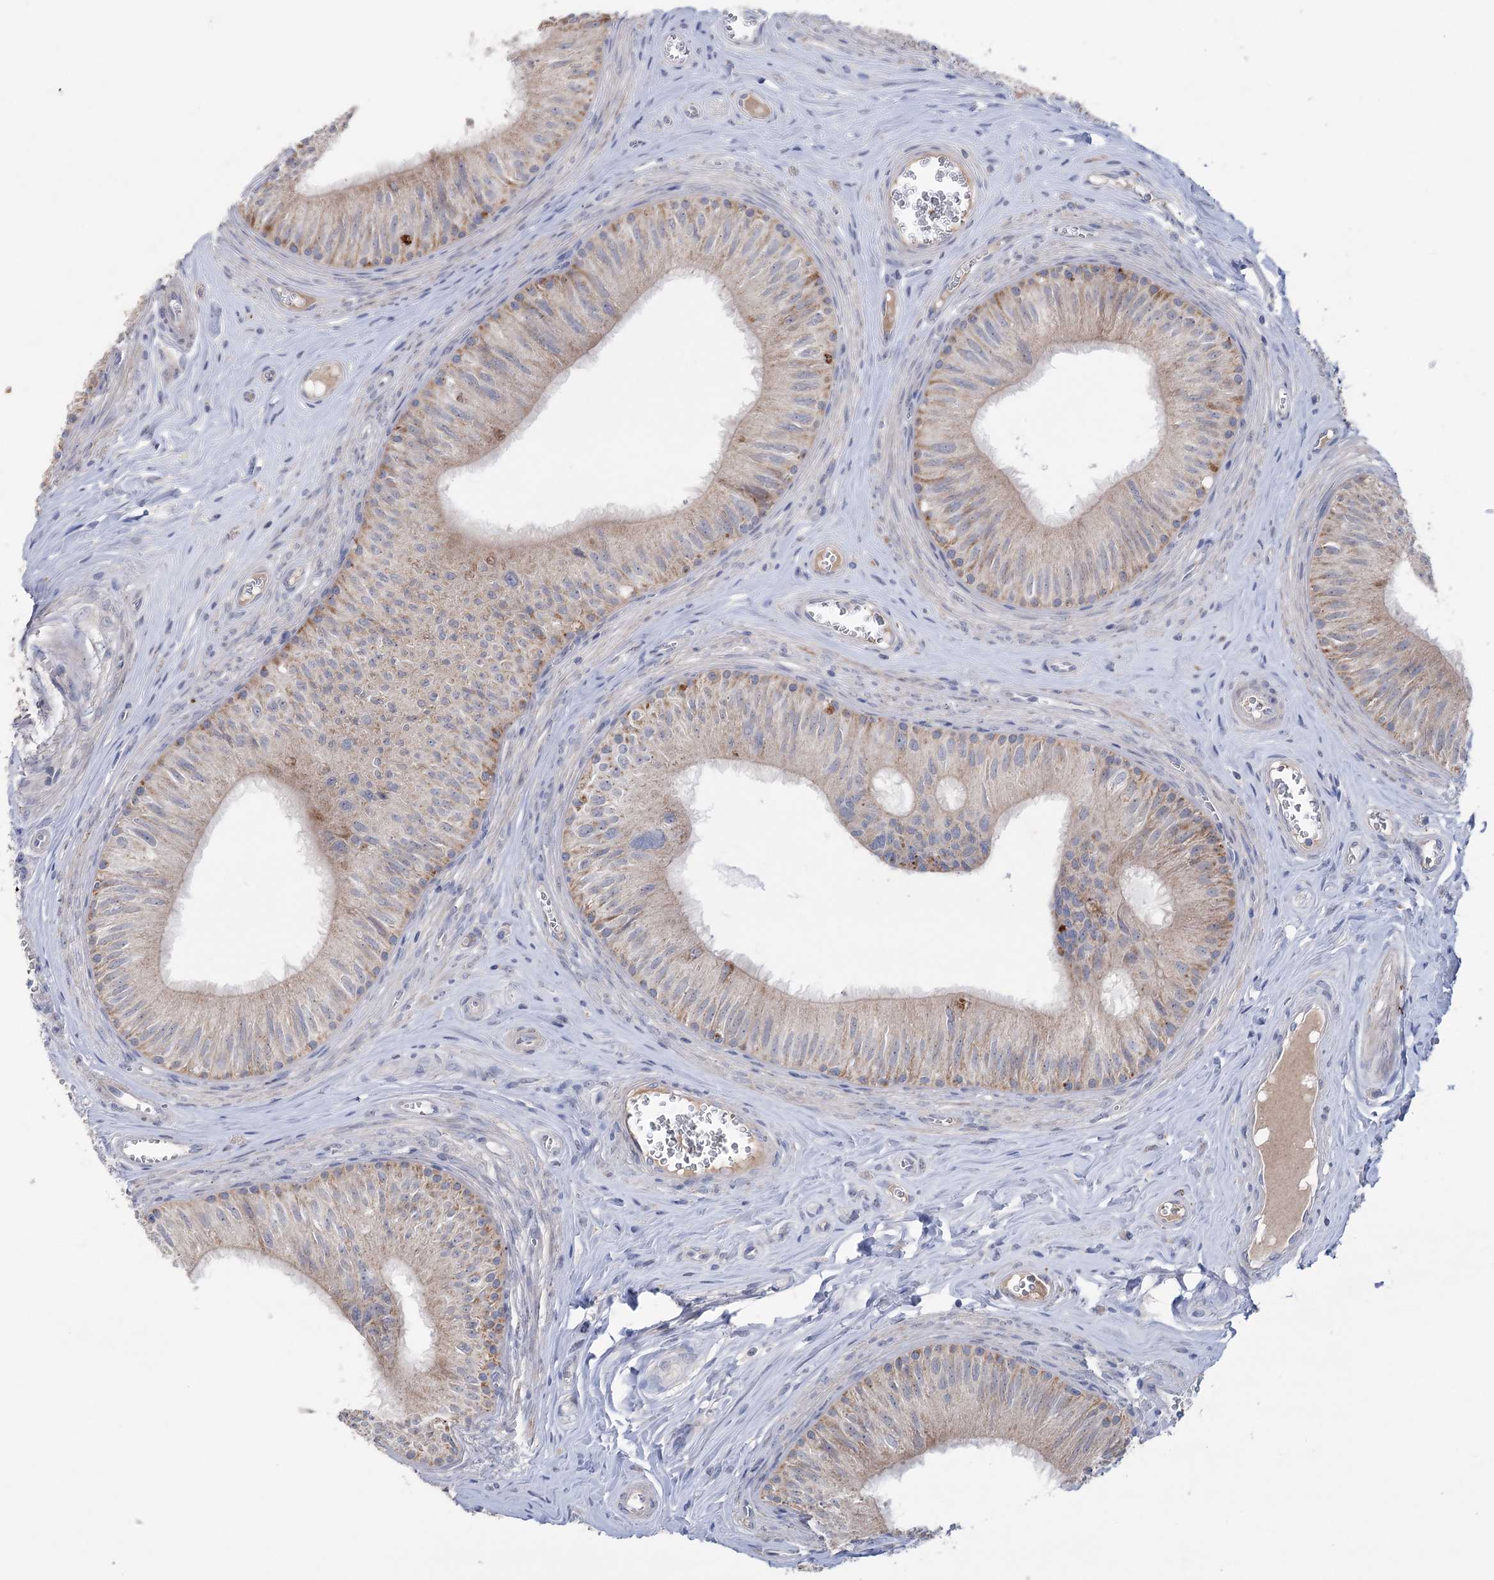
{"staining": {"intensity": "weak", "quantity": "<25%", "location": "cytoplasmic/membranous"}, "tissue": "epididymis", "cell_type": "Glandular cells", "image_type": "normal", "snomed": [{"axis": "morphology", "description": "Normal tissue, NOS"}, {"axis": "topography", "description": "Epididymis"}], "caption": "The histopathology image demonstrates no staining of glandular cells in normal epididymis.", "gene": "MTCH2", "patient": {"sex": "male", "age": 46}}